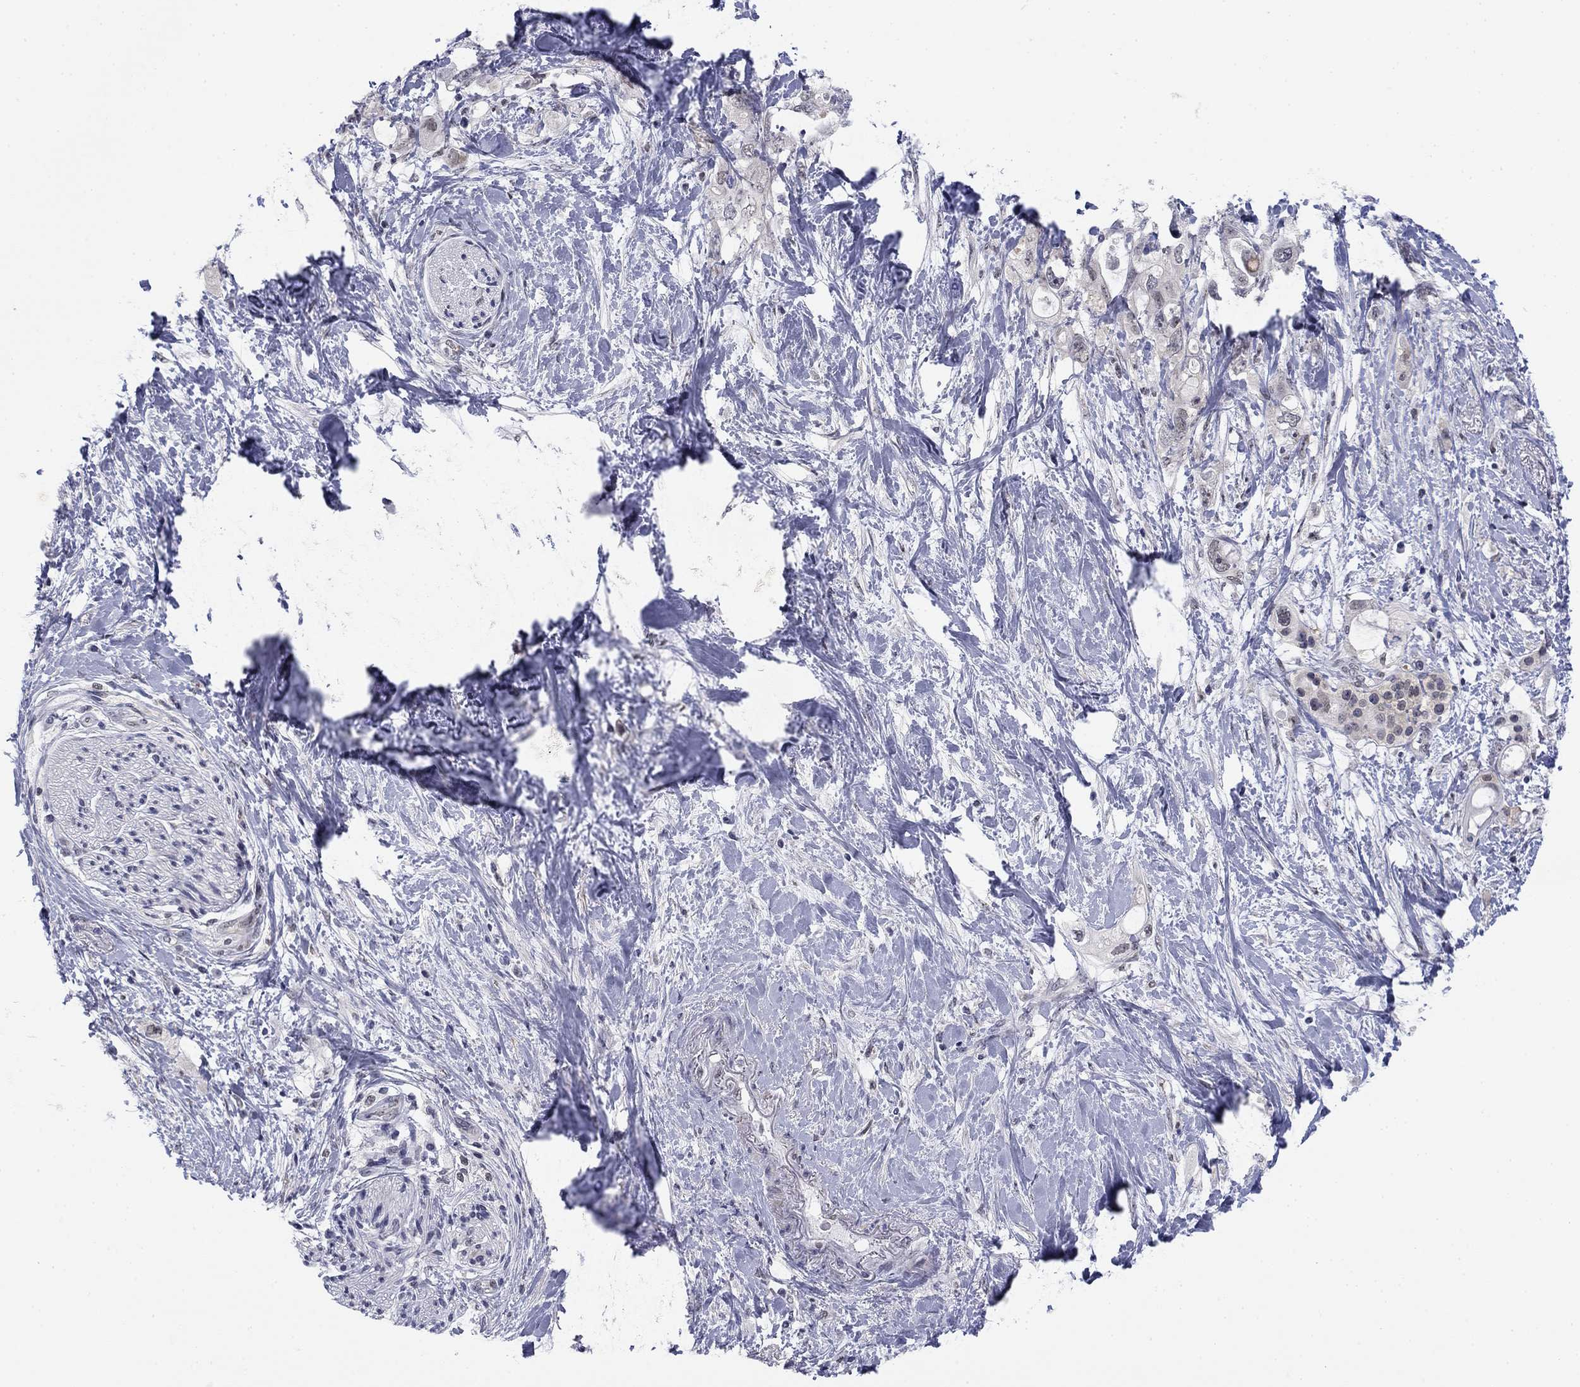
{"staining": {"intensity": "negative", "quantity": "none", "location": "none"}, "tissue": "pancreatic cancer", "cell_type": "Tumor cells", "image_type": "cancer", "snomed": [{"axis": "morphology", "description": "Adenocarcinoma, NOS"}, {"axis": "topography", "description": "Pancreas"}], "caption": "Micrograph shows no significant protein expression in tumor cells of pancreatic cancer. (Brightfield microscopy of DAB (3,3'-diaminobenzidine) IHC at high magnification).", "gene": "TIGD4", "patient": {"sex": "female", "age": 56}}